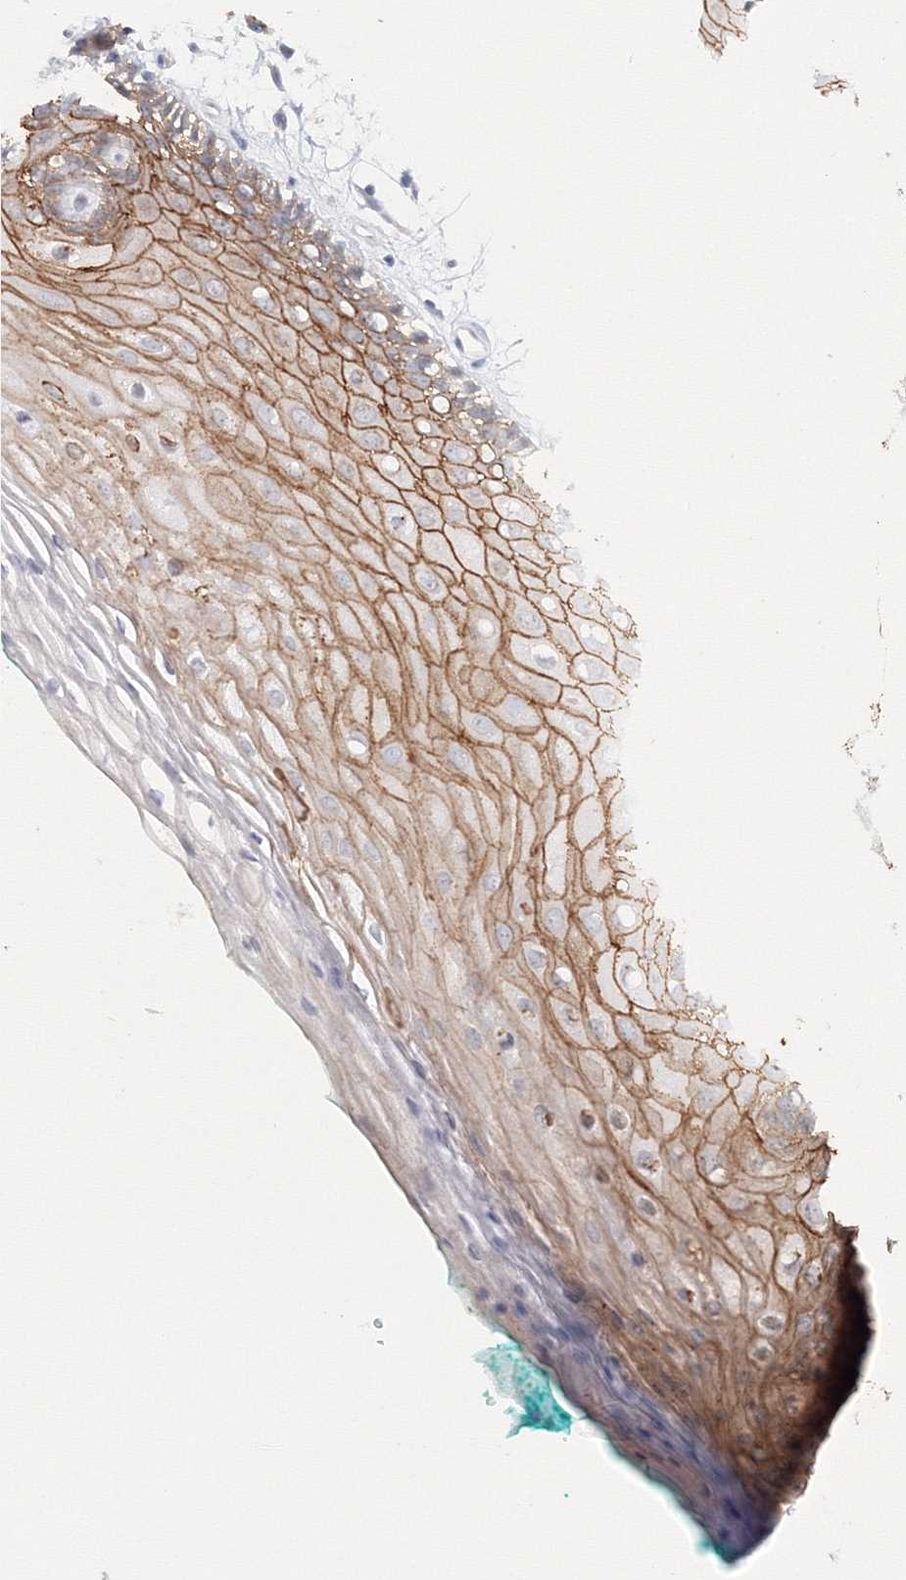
{"staining": {"intensity": "moderate", "quantity": ">75%", "location": "cytoplasmic/membranous"}, "tissue": "oral mucosa", "cell_type": "Squamous epithelial cells", "image_type": "normal", "snomed": [{"axis": "morphology", "description": "Normal tissue, NOS"}, {"axis": "topography", "description": "Skeletal muscle"}, {"axis": "topography", "description": "Oral tissue"}, {"axis": "topography", "description": "Peripheral nerve tissue"}], "caption": "This is a histology image of immunohistochemistry (IHC) staining of unremarkable oral mucosa, which shows moderate expression in the cytoplasmic/membranous of squamous epithelial cells.", "gene": "VSIG1", "patient": {"sex": "female", "age": 84}}